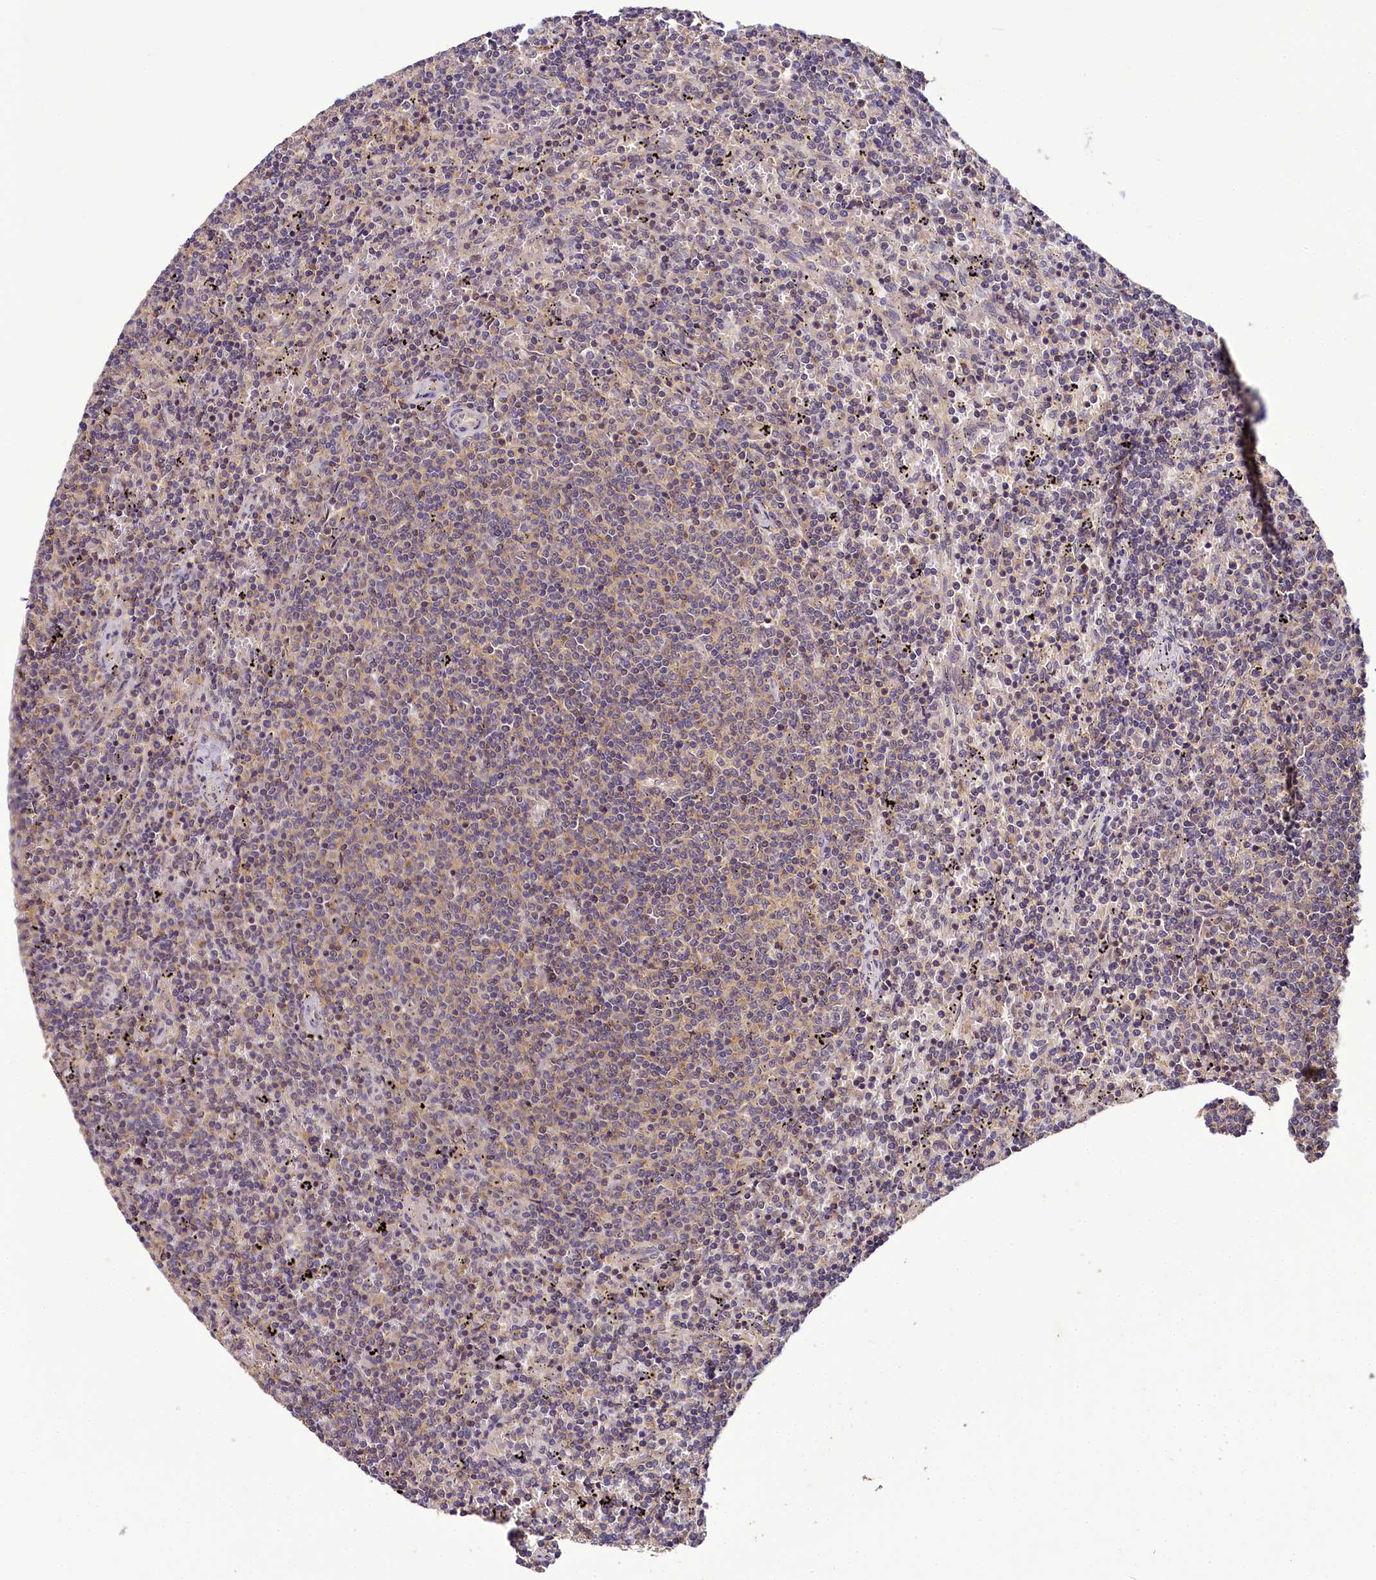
{"staining": {"intensity": "weak", "quantity": "25%-75%", "location": "cytoplasmic/membranous"}, "tissue": "lymphoma", "cell_type": "Tumor cells", "image_type": "cancer", "snomed": [{"axis": "morphology", "description": "Malignant lymphoma, non-Hodgkin's type, Low grade"}, {"axis": "topography", "description": "Spleen"}], "caption": "The immunohistochemical stain labels weak cytoplasmic/membranous staining in tumor cells of malignant lymphoma, non-Hodgkin's type (low-grade) tissue. The staining was performed using DAB, with brown indicating positive protein expression. Nuclei are stained blue with hematoxylin.", "gene": "TMEM39A", "patient": {"sex": "female", "age": 50}}